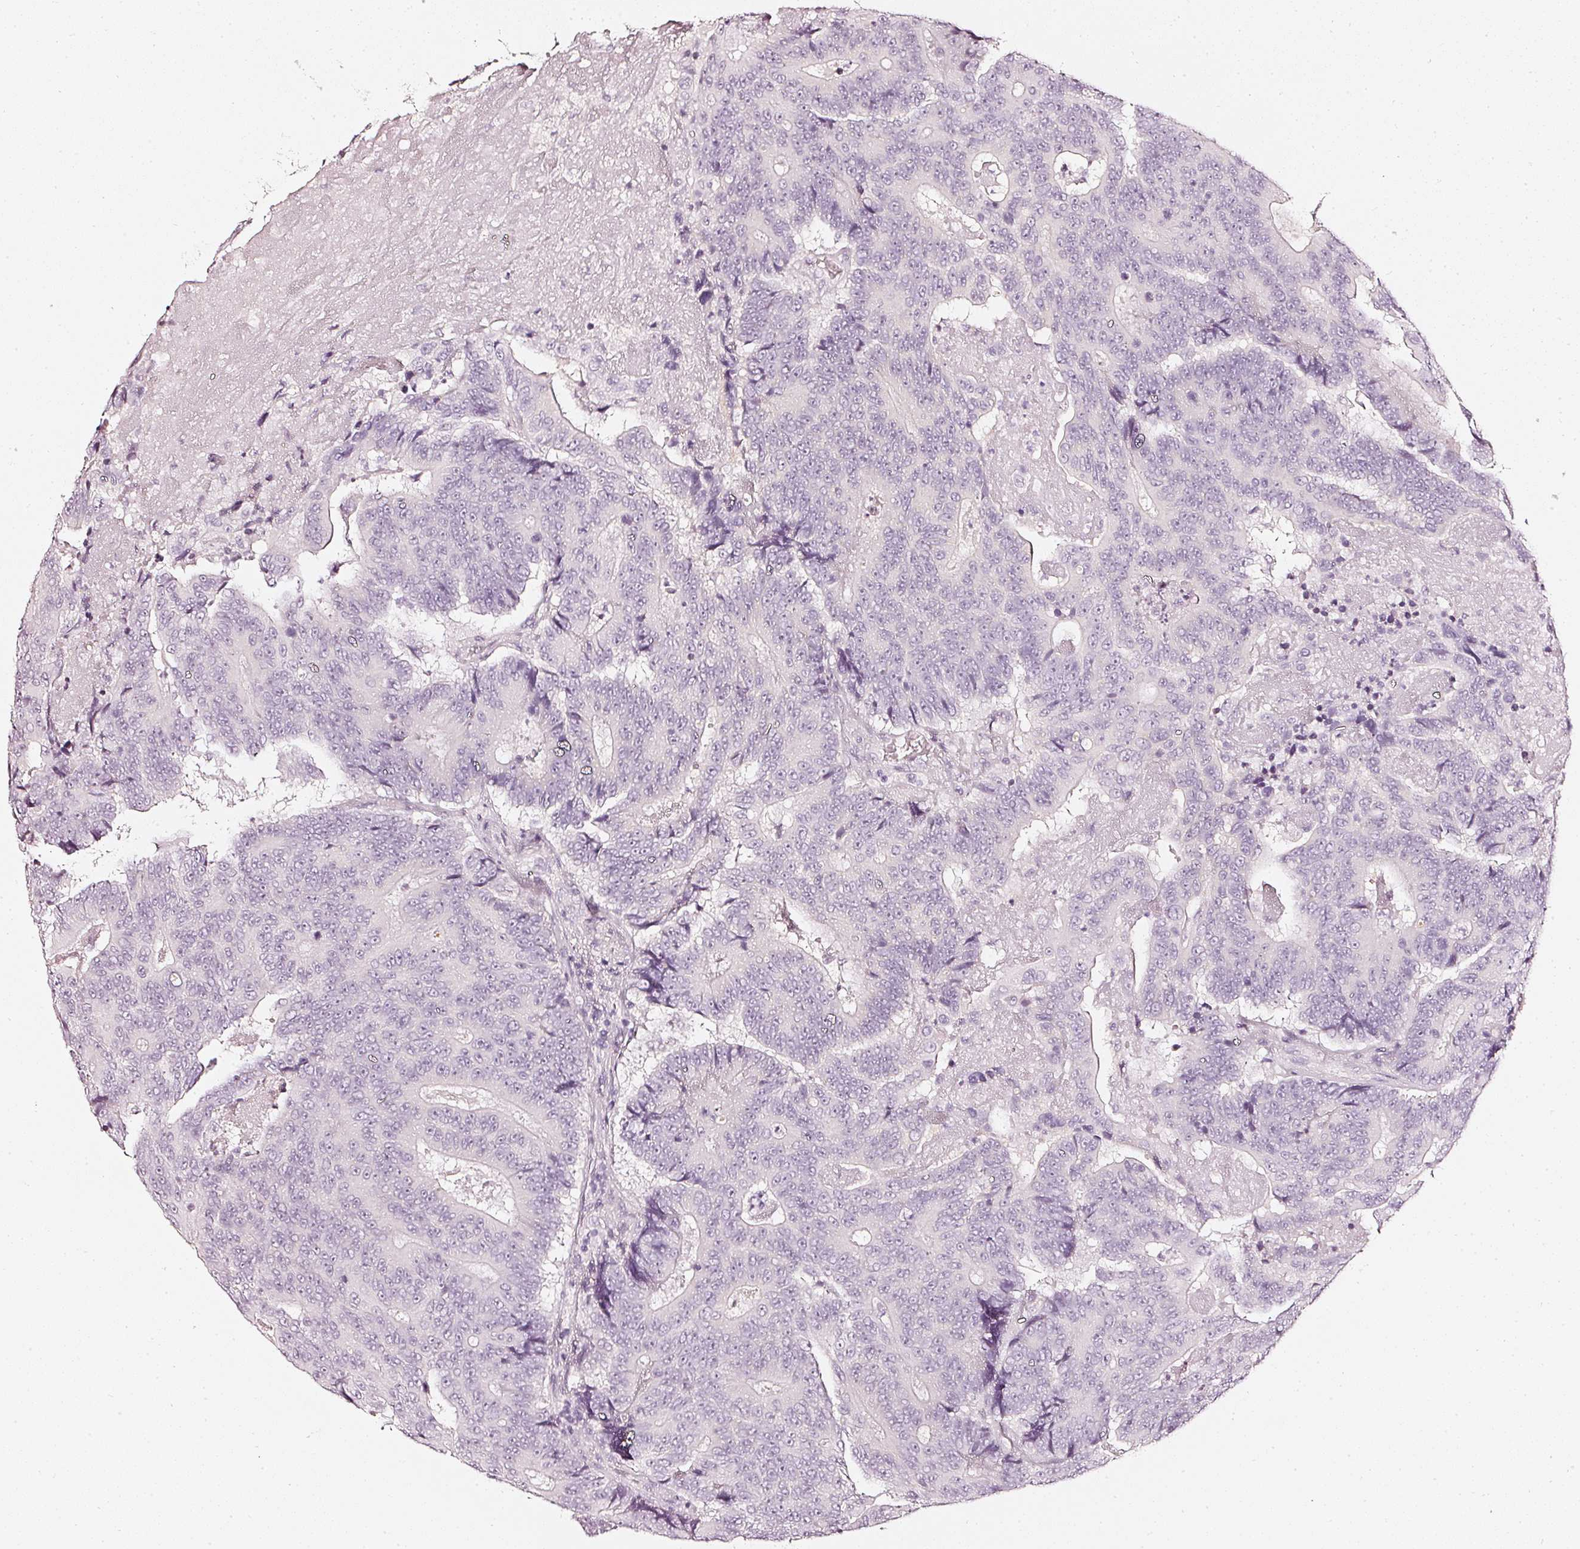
{"staining": {"intensity": "negative", "quantity": "none", "location": "none"}, "tissue": "colorectal cancer", "cell_type": "Tumor cells", "image_type": "cancer", "snomed": [{"axis": "morphology", "description": "Adenocarcinoma, NOS"}, {"axis": "topography", "description": "Colon"}], "caption": "This is an IHC image of human colorectal adenocarcinoma. There is no expression in tumor cells.", "gene": "CNP", "patient": {"sex": "male", "age": 83}}